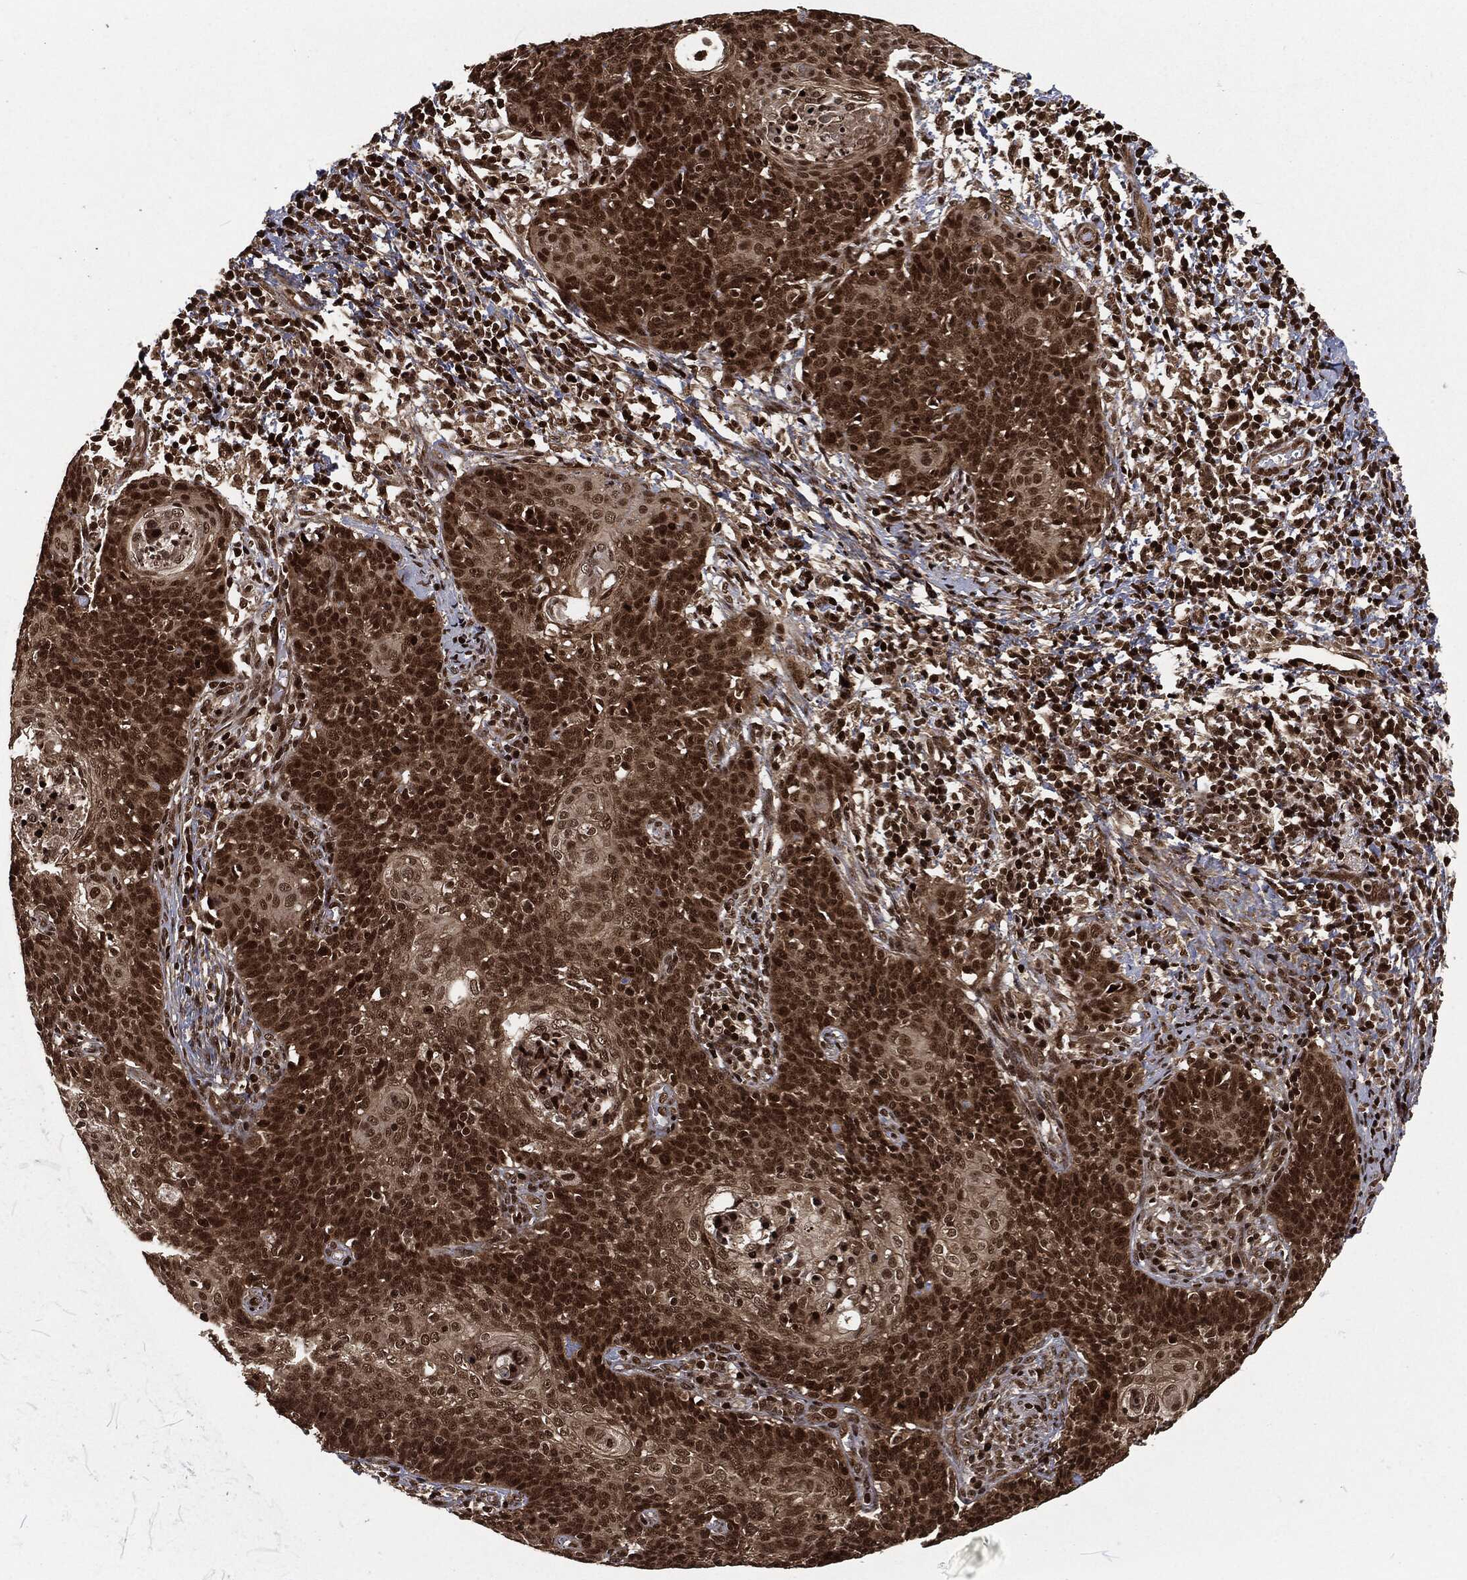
{"staining": {"intensity": "strong", "quantity": "25%-75%", "location": "nuclear"}, "tissue": "cervical cancer", "cell_type": "Tumor cells", "image_type": "cancer", "snomed": [{"axis": "morphology", "description": "Squamous cell carcinoma, NOS"}, {"axis": "topography", "description": "Cervix"}], "caption": "The micrograph demonstrates staining of cervical squamous cell carcinoma, revealing strong nuclear protein staining (brown color) within tumor cells. The staining is performed using DAB brown chromogen to label protein expression. The nuclei are counter-stained blue using hematoxylin.", "gene": "NGRN", "patient": {"sex": "female", "age": 39}}